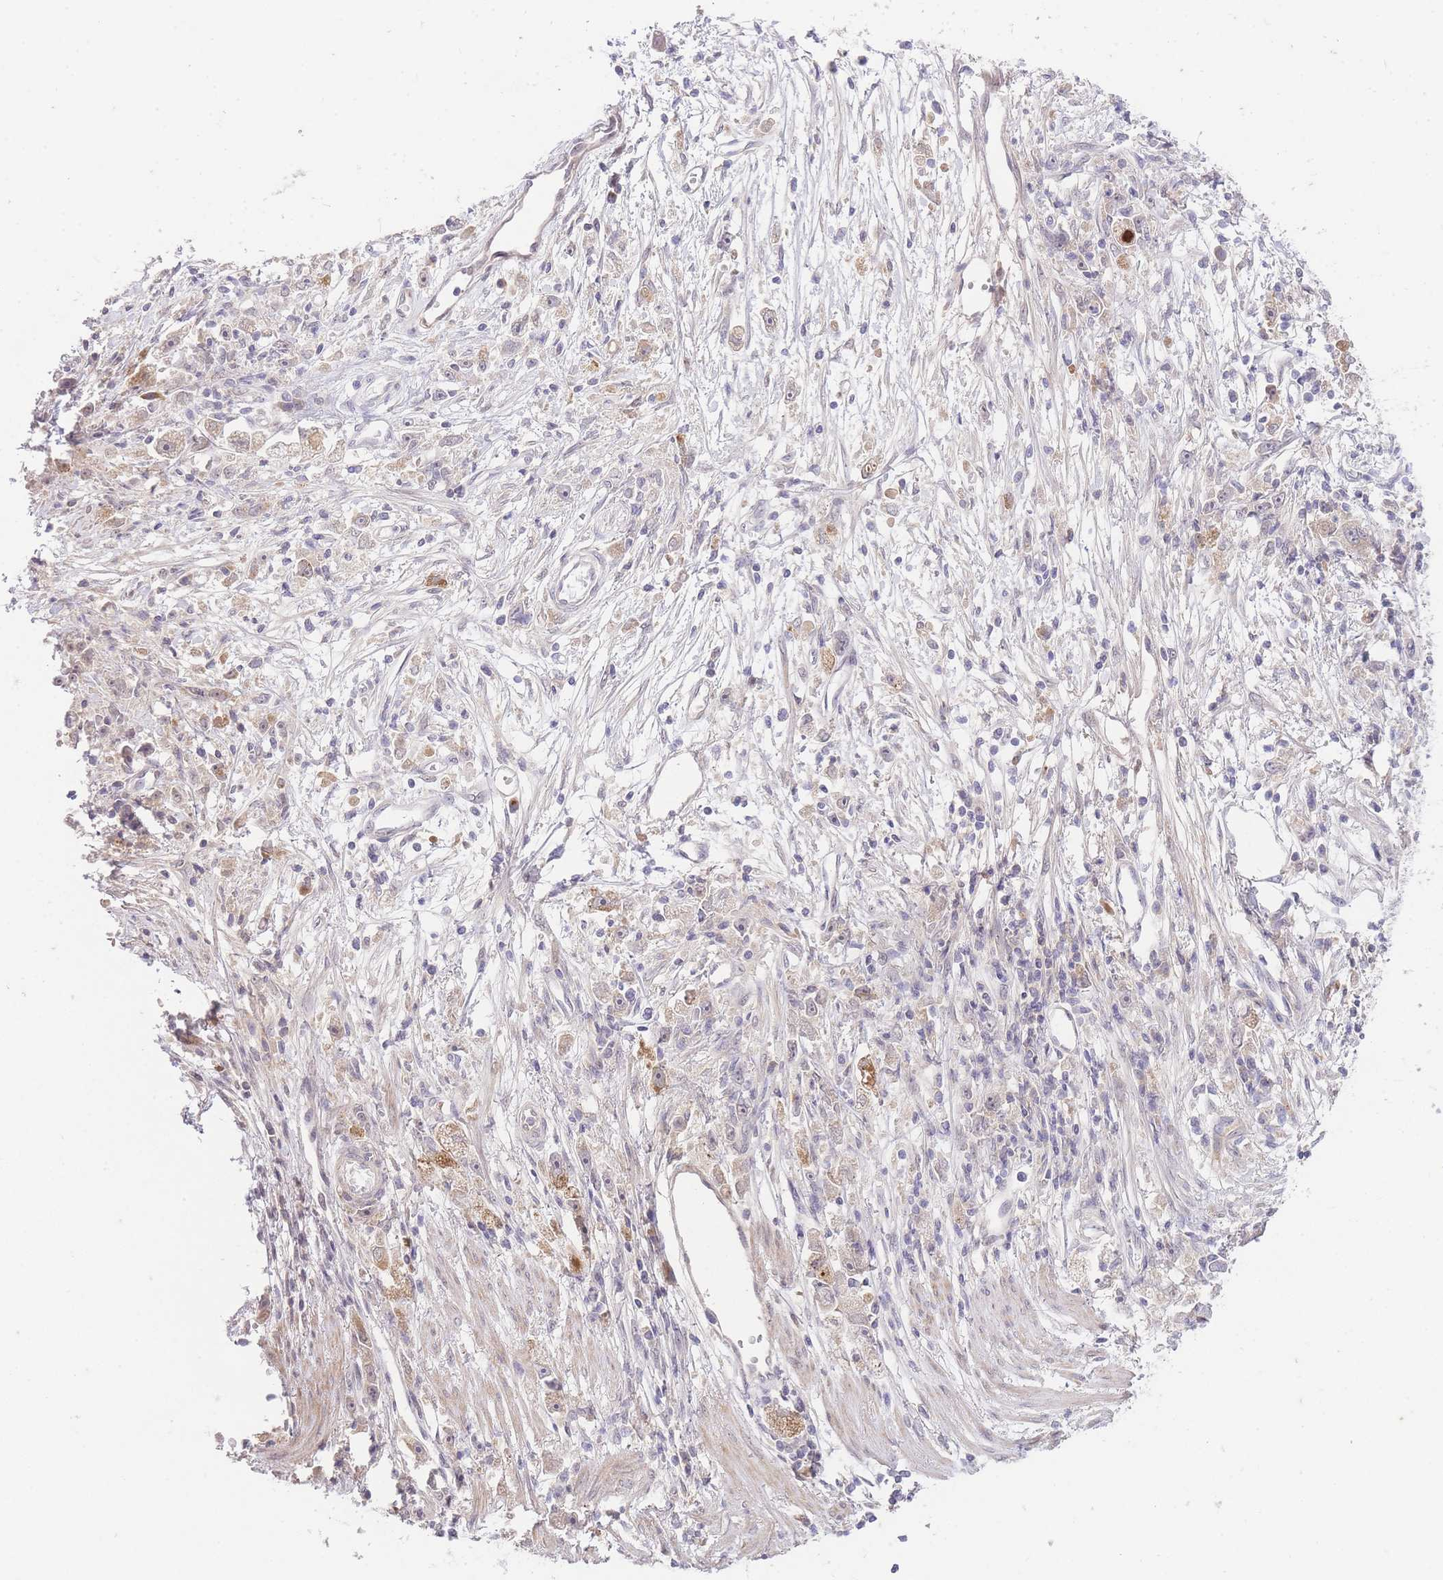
{"staining": {"intensity": "negative", "quantity": "none", "location": "none"}, "tissue": "stomach cancer", "cell_type": "Tumor cells", "image_type": "cancer", "snomed": [{"axis": "morphology", "description": "Adenocarcinoma, NOS"}, {"axis": "topography", "description": "Stomach"}], "caption": "A high-resolution image shows immunohistochemistry staining of stomach adenocarcinoma, which shows no significant positivity in tumor cells.", "gene": "SLC25A33", "patient": {"sex": "female", "age": 59}}